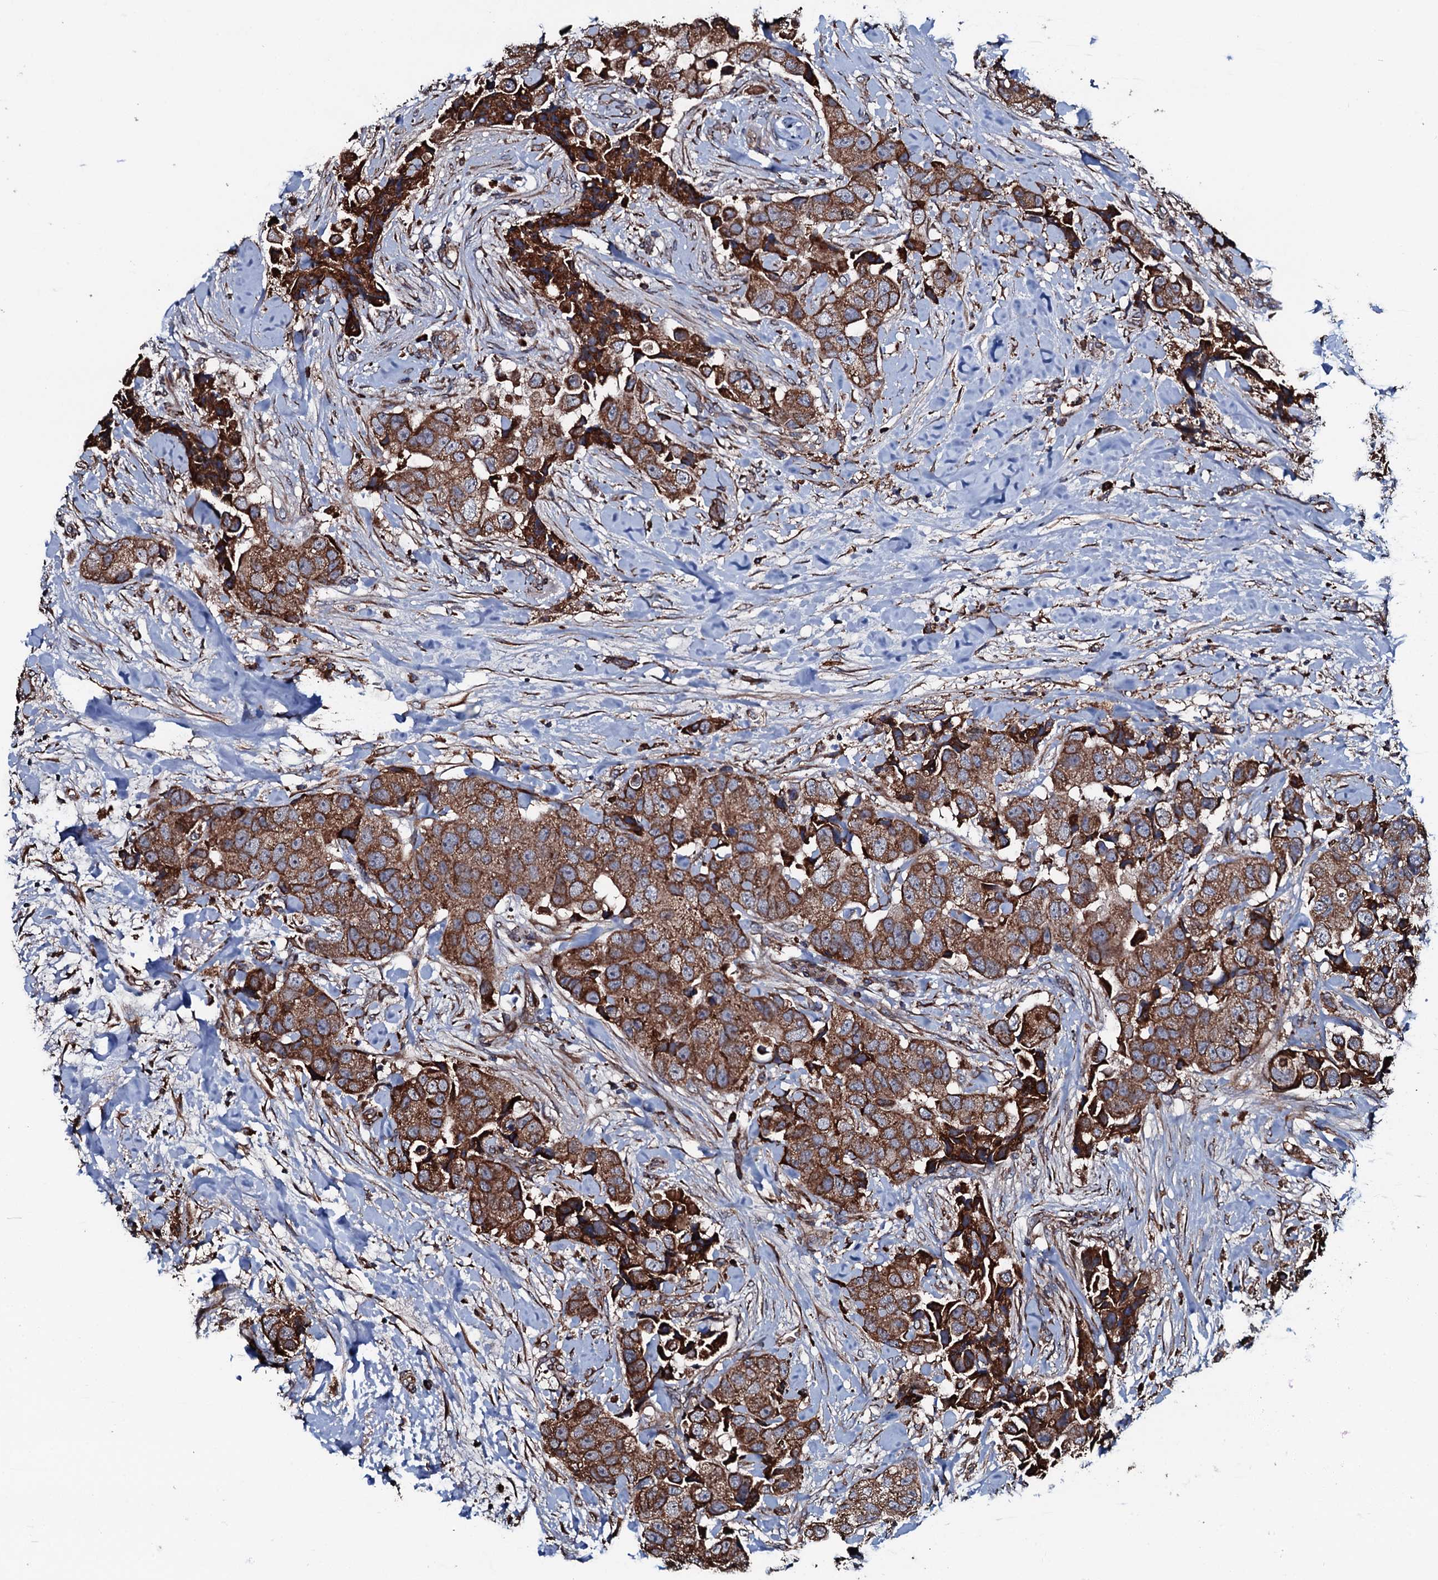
{"staining": {"intensity": "strong", "quantity": ">75%", "location": "cytoplasmic/membranous"}, "tissue": "breast cancer", "cell_type": "Tumor cells", "image_type": "cancer", "snomed": [{"axis": "morphology", "description": "Normal tissue, NOS"}, {"axis": "morphology", "description": "Duct carcinoma"}, {"axis": "topography", "description": "Breast"}], "caption": "Breast infiltrating ductal carcinoma tissue reveals strong cytoplasmic/membranous expression in about >75% of tumor cells (DAB (3,3'-diaminobenzidine) = brown stain, brightfield microscopy at high magnification).", "gene": "RAB12", "patient": {"sex": "female", "age": 62}}